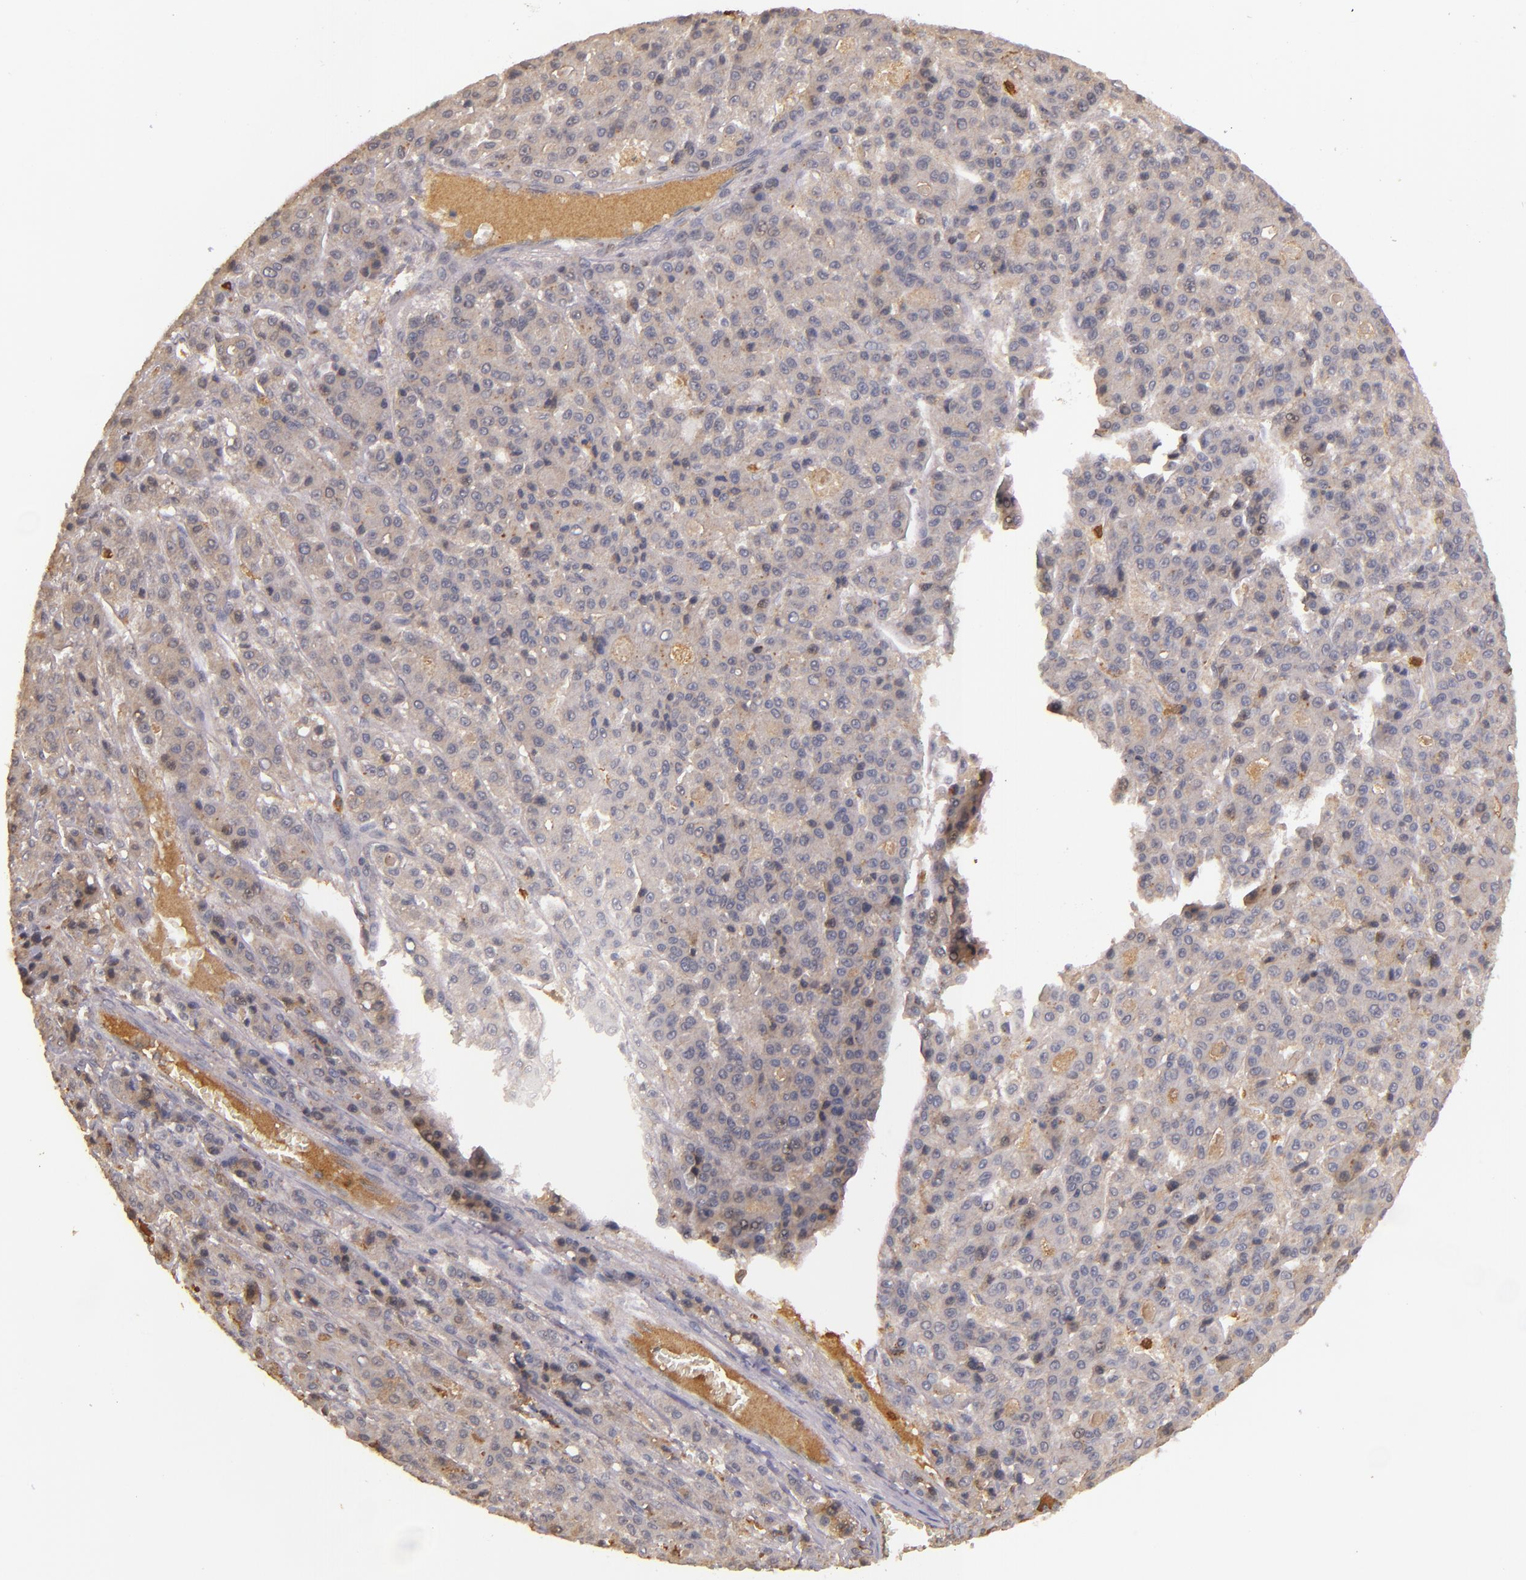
{"staining": {"intensity": "weak", "quantity": ">75%", "location": "cytoplasmic/membranous"}, "tissue": "liver cancer", "cell_type": "Tumor cells", "image_type": "cancer", "snomed": [{"axis": "morphology", "description": "Carcinoma, Hepatocellular, NOS"}, {"axis": "topography", "description": "Liver"}], "caption": "Tumor cells reveal weak cytoplasmic/membranous staining in approximately >75% of cells in hepatocellular carcinoma (liver).", "gene": "PTS", "patient": {"sex": "male", "age": 70}}